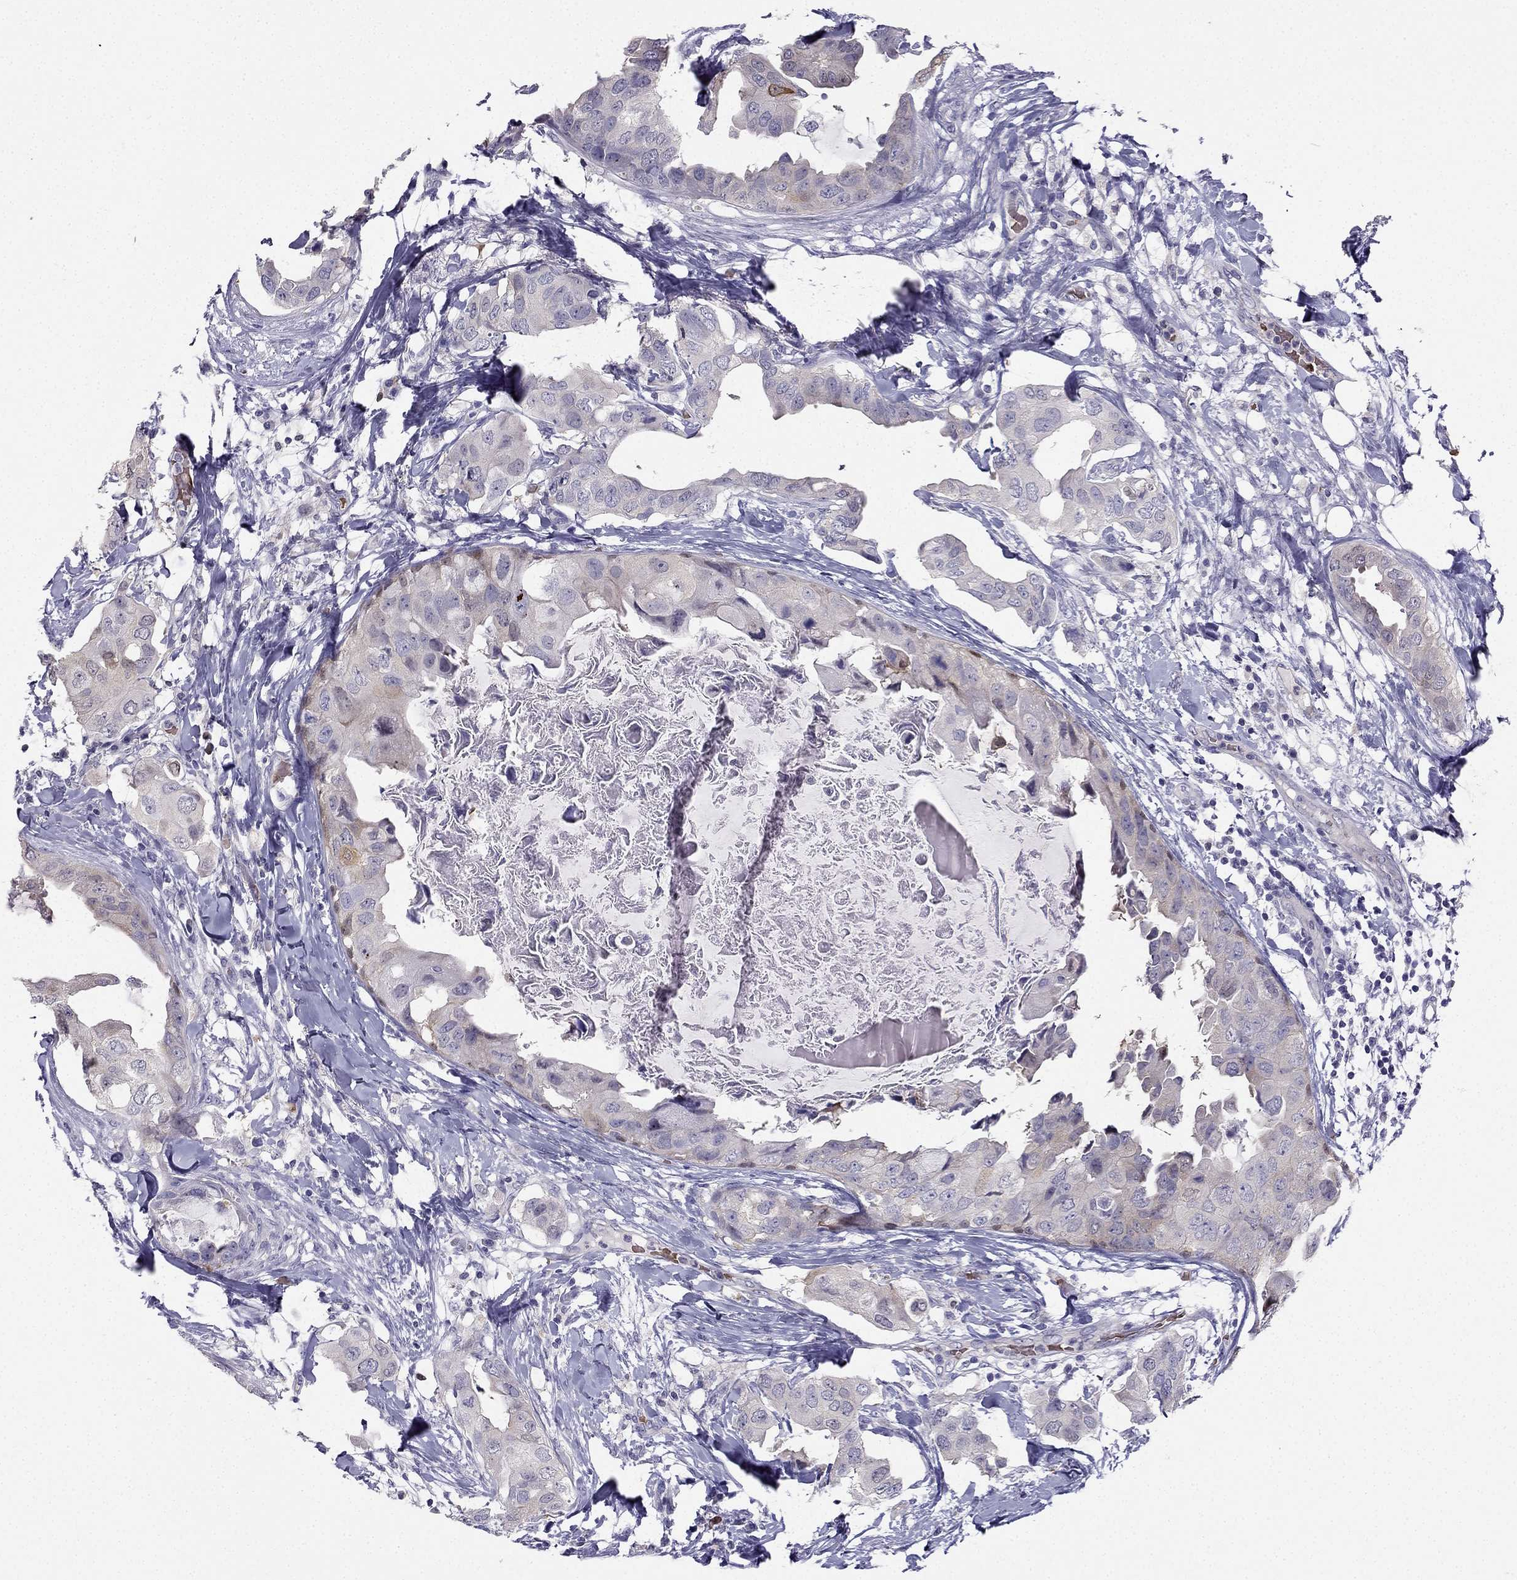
{"staining": {"intensity": "negative", "quantity": "none", "location": "none"}, "tissue": "breast cancer", "cell_type": "Tumor cells", "image_type": "cancer", "snomed": [{"axis": "morphology", "description": "Normal tissue, NOS"}, {"axis": "morphology", "description": "Duct carcinoma"}, {"axis": "topography", "description": "Breast"}], "caption": "Immunohistochemistry of breast cancer (infiltrating ductal carcinoma) demonstrates no expression in tumor cells.", "gene": "RSPH14", "patient": {"sex": "female", "age": 40}}